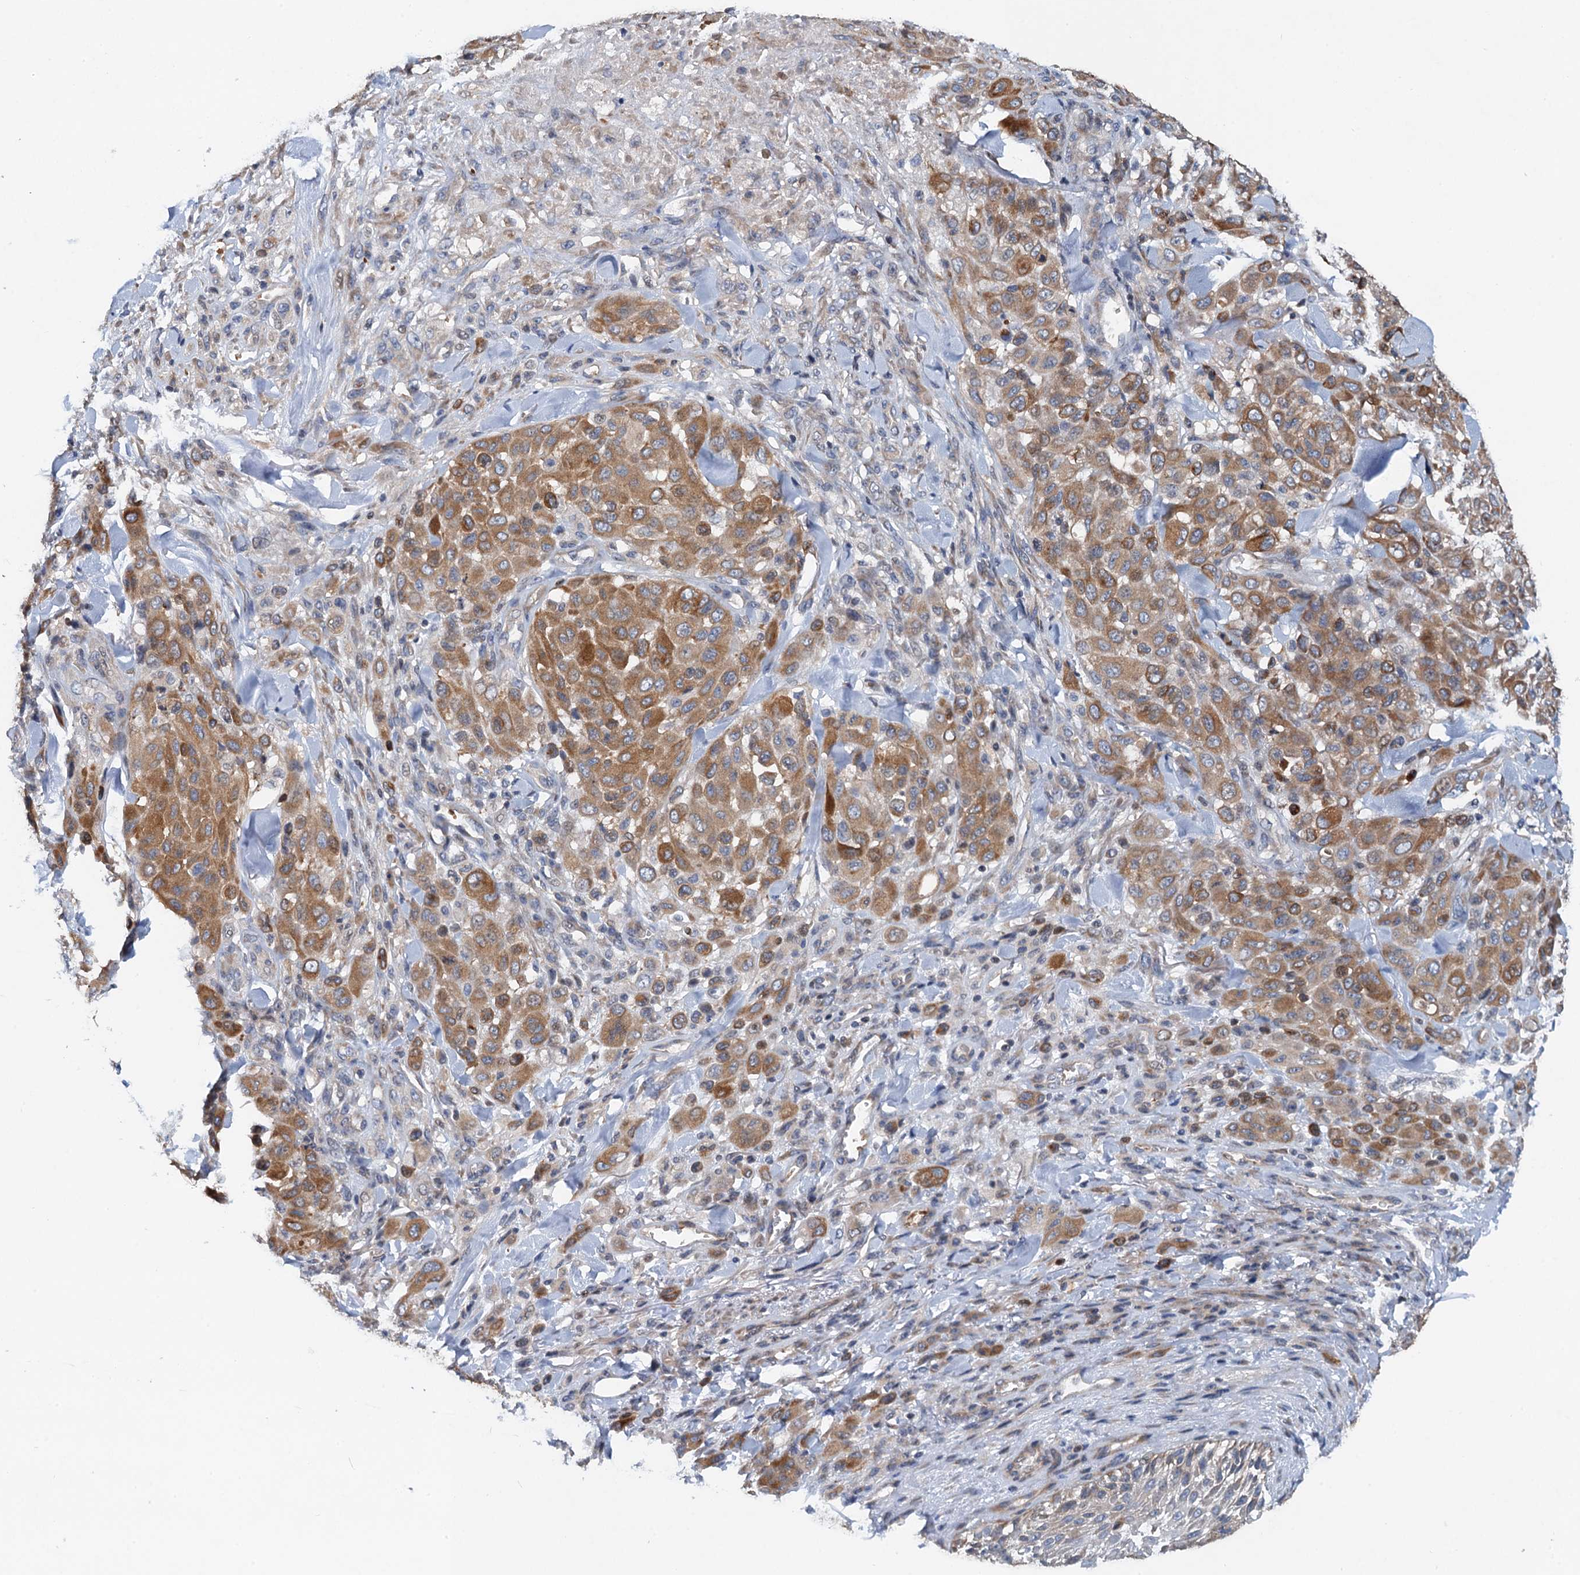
{"staining": {"intensity": "moderate", "quantity": ">75%", "location": "cytoplasmic/membranous"}, "tissue": "melanoma", "cell_type": "Tumor cells", "image_type": "cancer", "snomed": [{"axis": "morphology", "description": "Malignant melanoma, Metastatic site"}, {"axis": "topography", "description": "Skin"}], "caption": "Moderate cytoplasmic/membranous positivity is seen in about >75% of tumor cells in malignant melanoma (metastatic site).", "gene": "NBEA", "patient": {"sex": "female", "age": 81}}